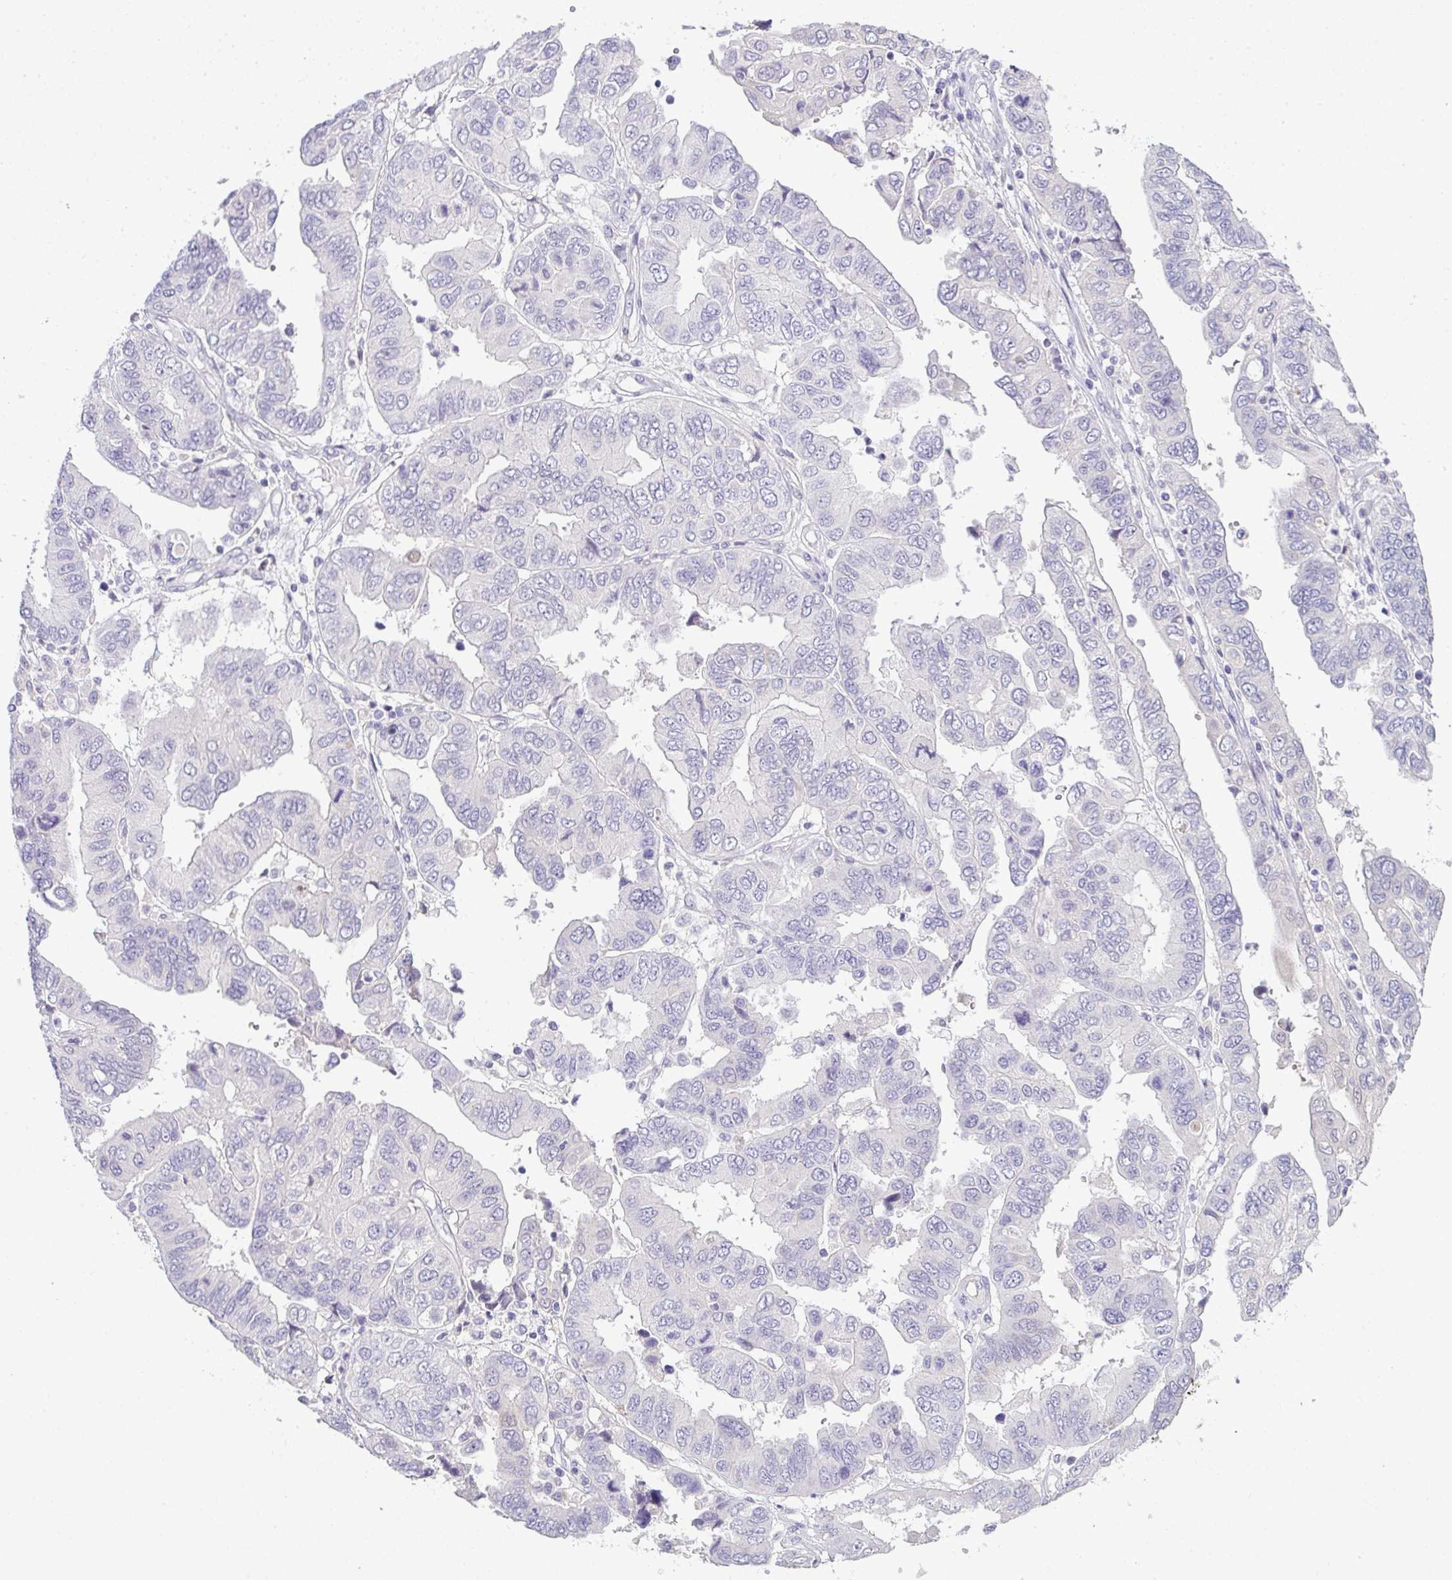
{"staining": {"intensity": "negative", "quantity": "none", "location": "none"}, "tissue": "ovarian cancer", "cell_type": "Tumor cells", "image_type": "cancer", "snomed": [{"axis": "morphology", "description": "Cystadenocarcinoma, serous, NOS"}, {"axis": "topography", "description": "Ovary"}], "caption": "The image reveals no staining of tumor cells in serous cystadenocarcinoma (ovarian). Nuclei are stained in blue.", "gene": "CMPK1", "patient": {"sex": "female", "age": 79}}